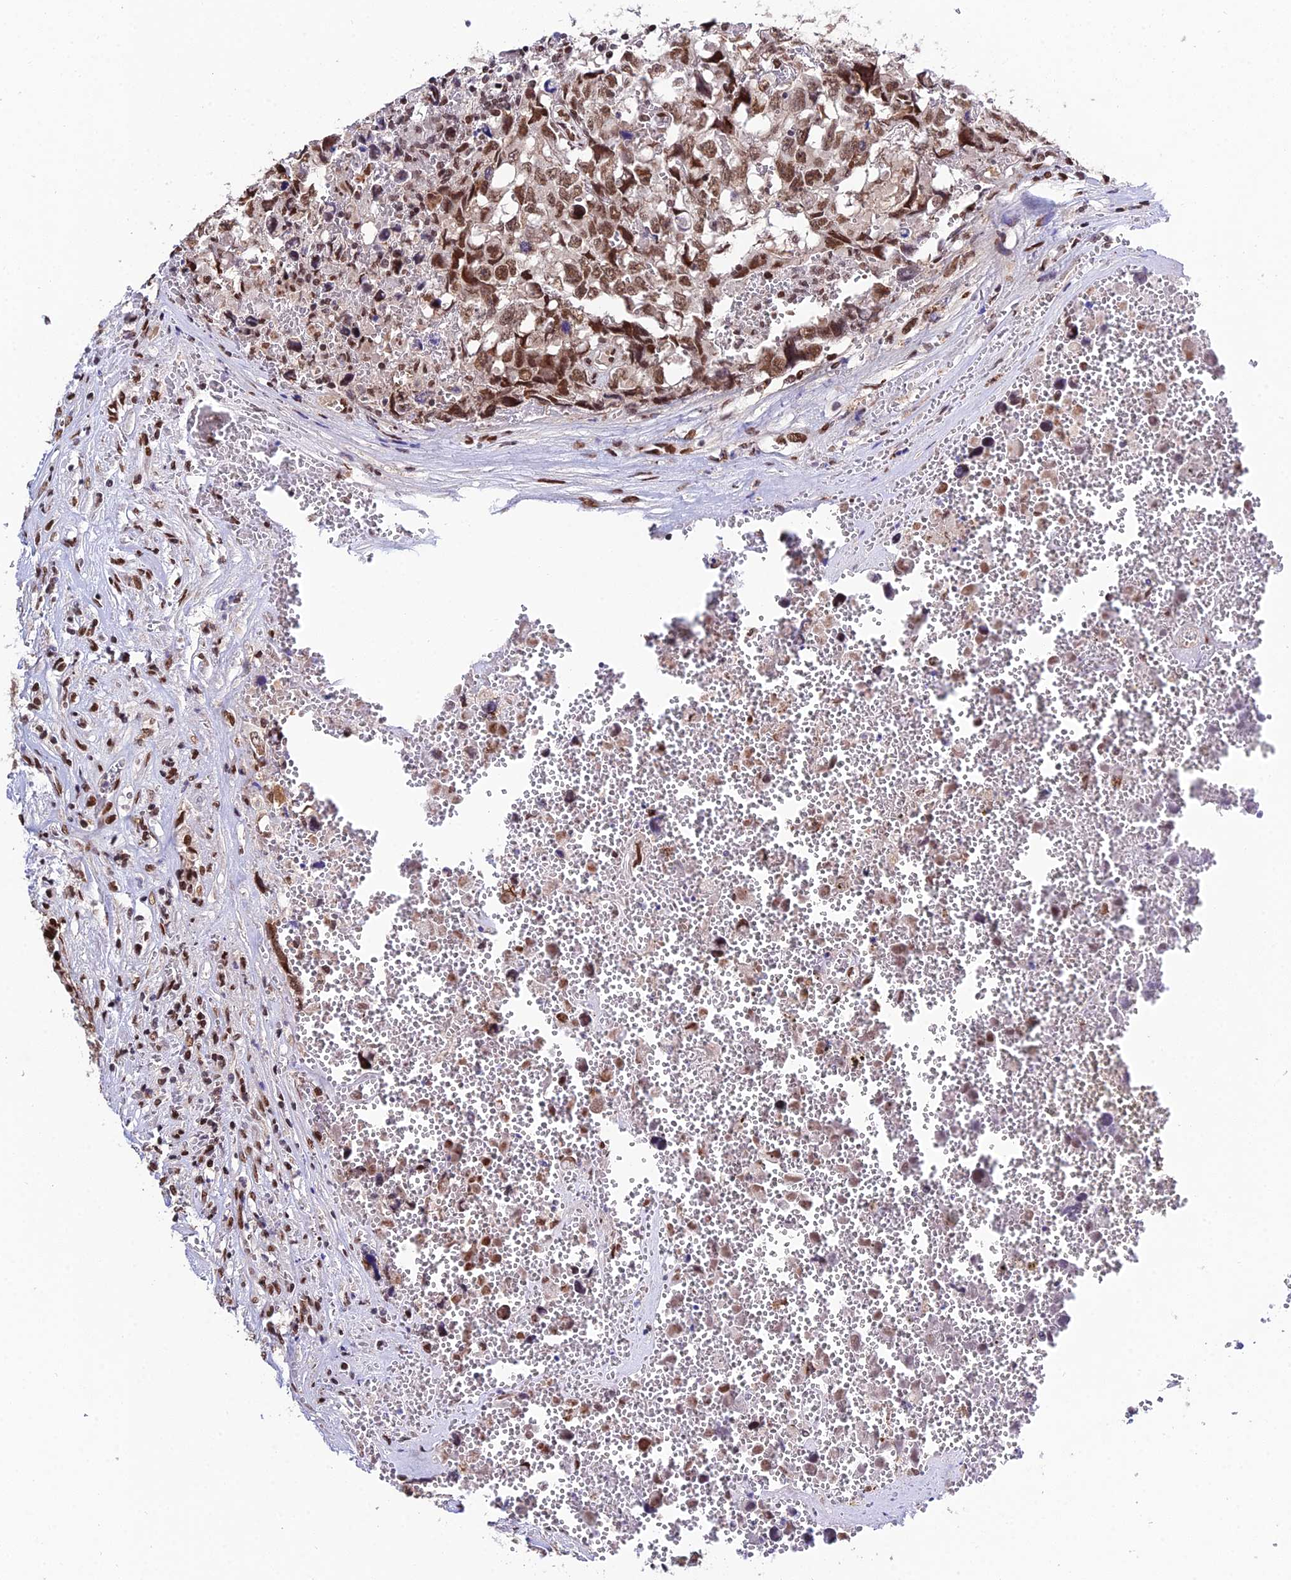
{"staining": {"intensity": "moderate", "quantity": ">75%", "location": "nuclear"}, "tissue": "testis cancer", "cell_type": "Tumor cells", "image_type": "cancer", "snomed": [{"axis": "morphology", "description": "Carcinoma, Embryonal, NOS"}, {"axis": "topography", "description": "Testis"}], "caption": "Embryonal carcinoma (testis) stained with a brown dye reveals moderate nuclear positive expression in approximately >75% of tumor cells.", "gene": "SYT15", "patient": {"sex": "male", "age": 31}}